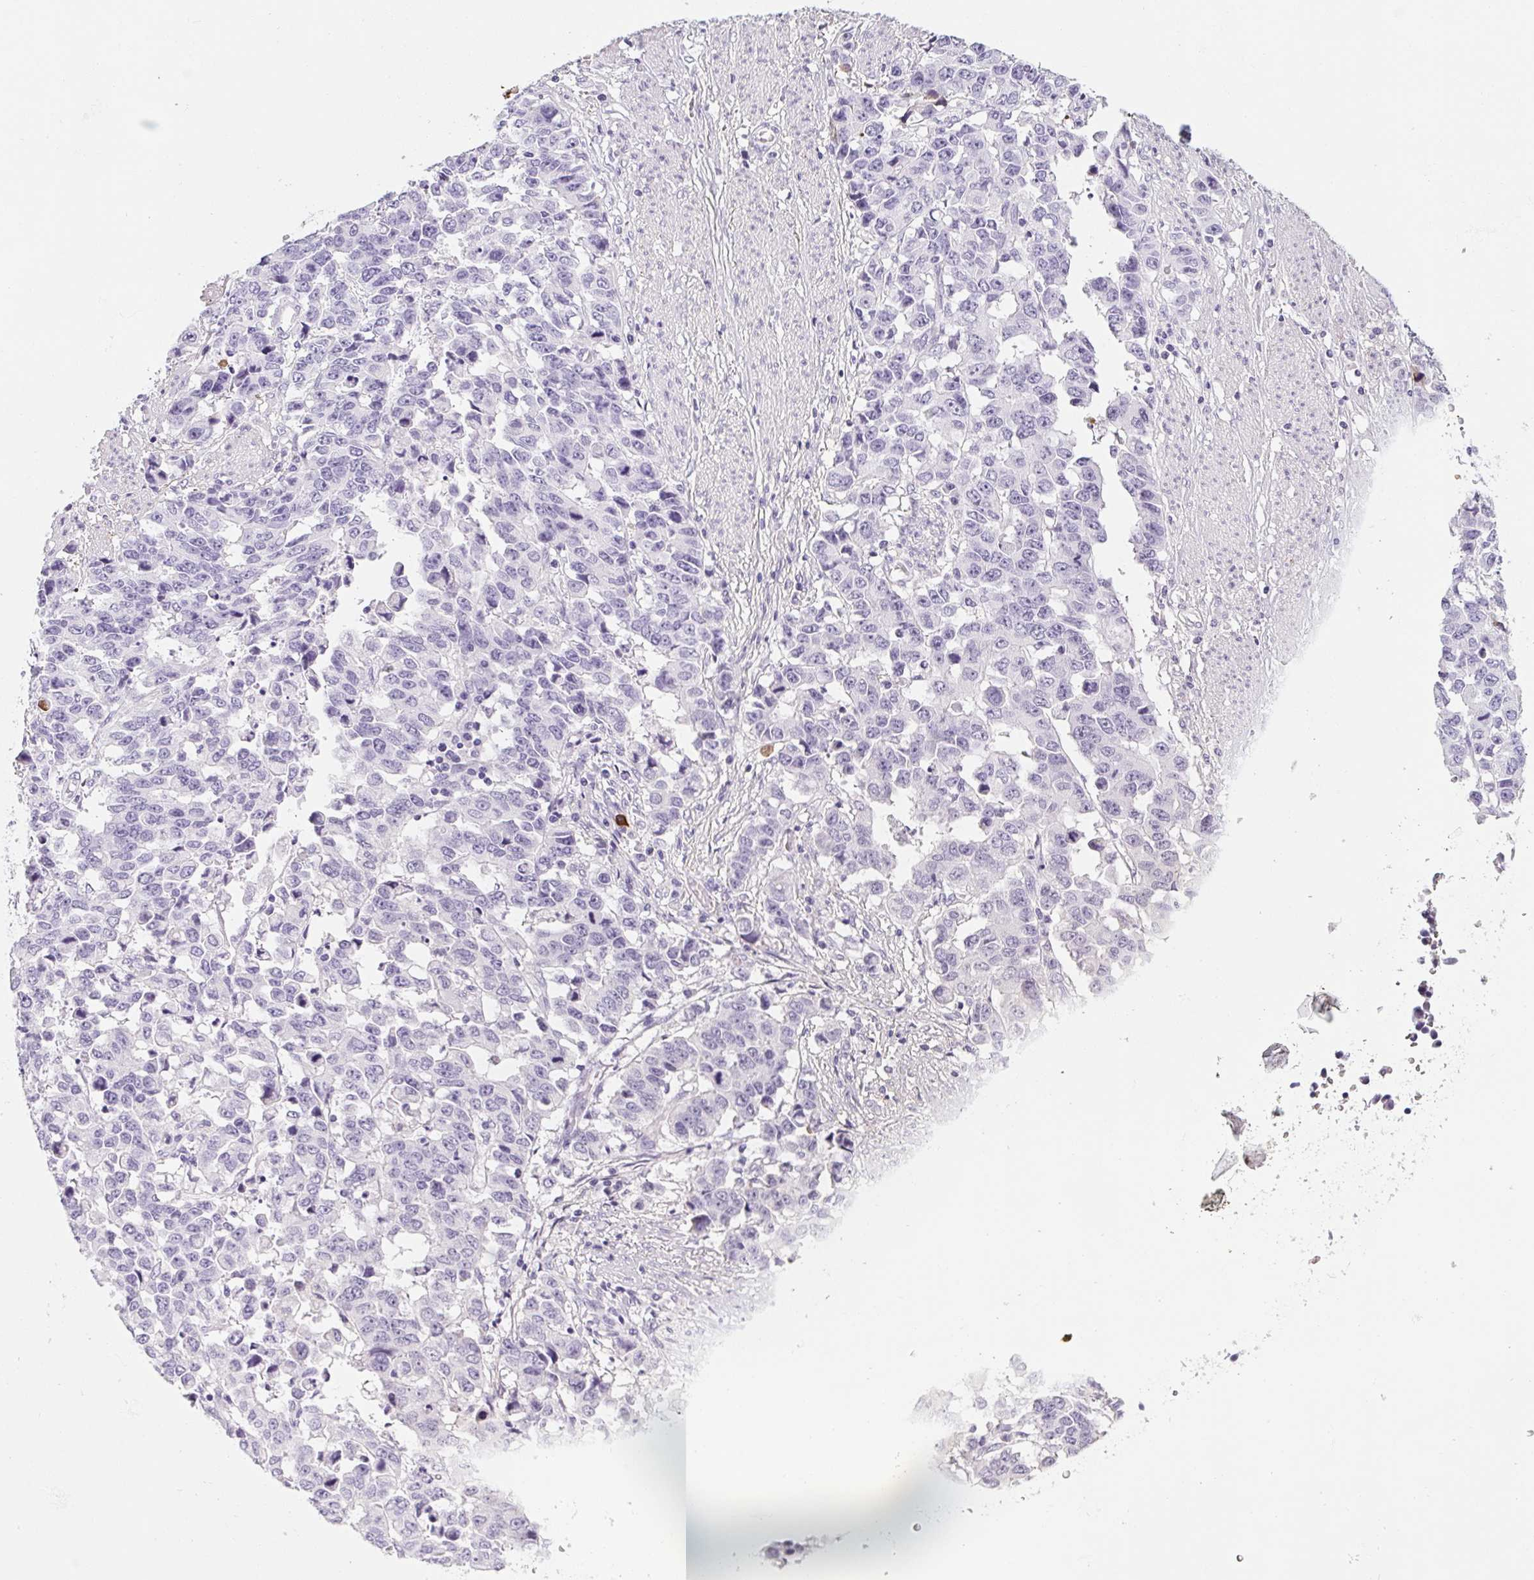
{"staining": {"intensity": "negative", "quantity": "none", "location": "none"}, "tissue": "stomach cancer", "cell_type": "Tumor cells", "image_type": "cancer", "snomed": [{"axis": "morphology", "description": "Adenocarcinoma, NOS"}, {"axis": "topography", "description": "Stomach, upper"}], "caption": "IHC histopathology image of human stomach cancer (adenocarcinoma) stained for a protein (brown), which displays no staining in tumor cells.", "gene": "VTN", "patient": {"sex": "male", "age": 69}}